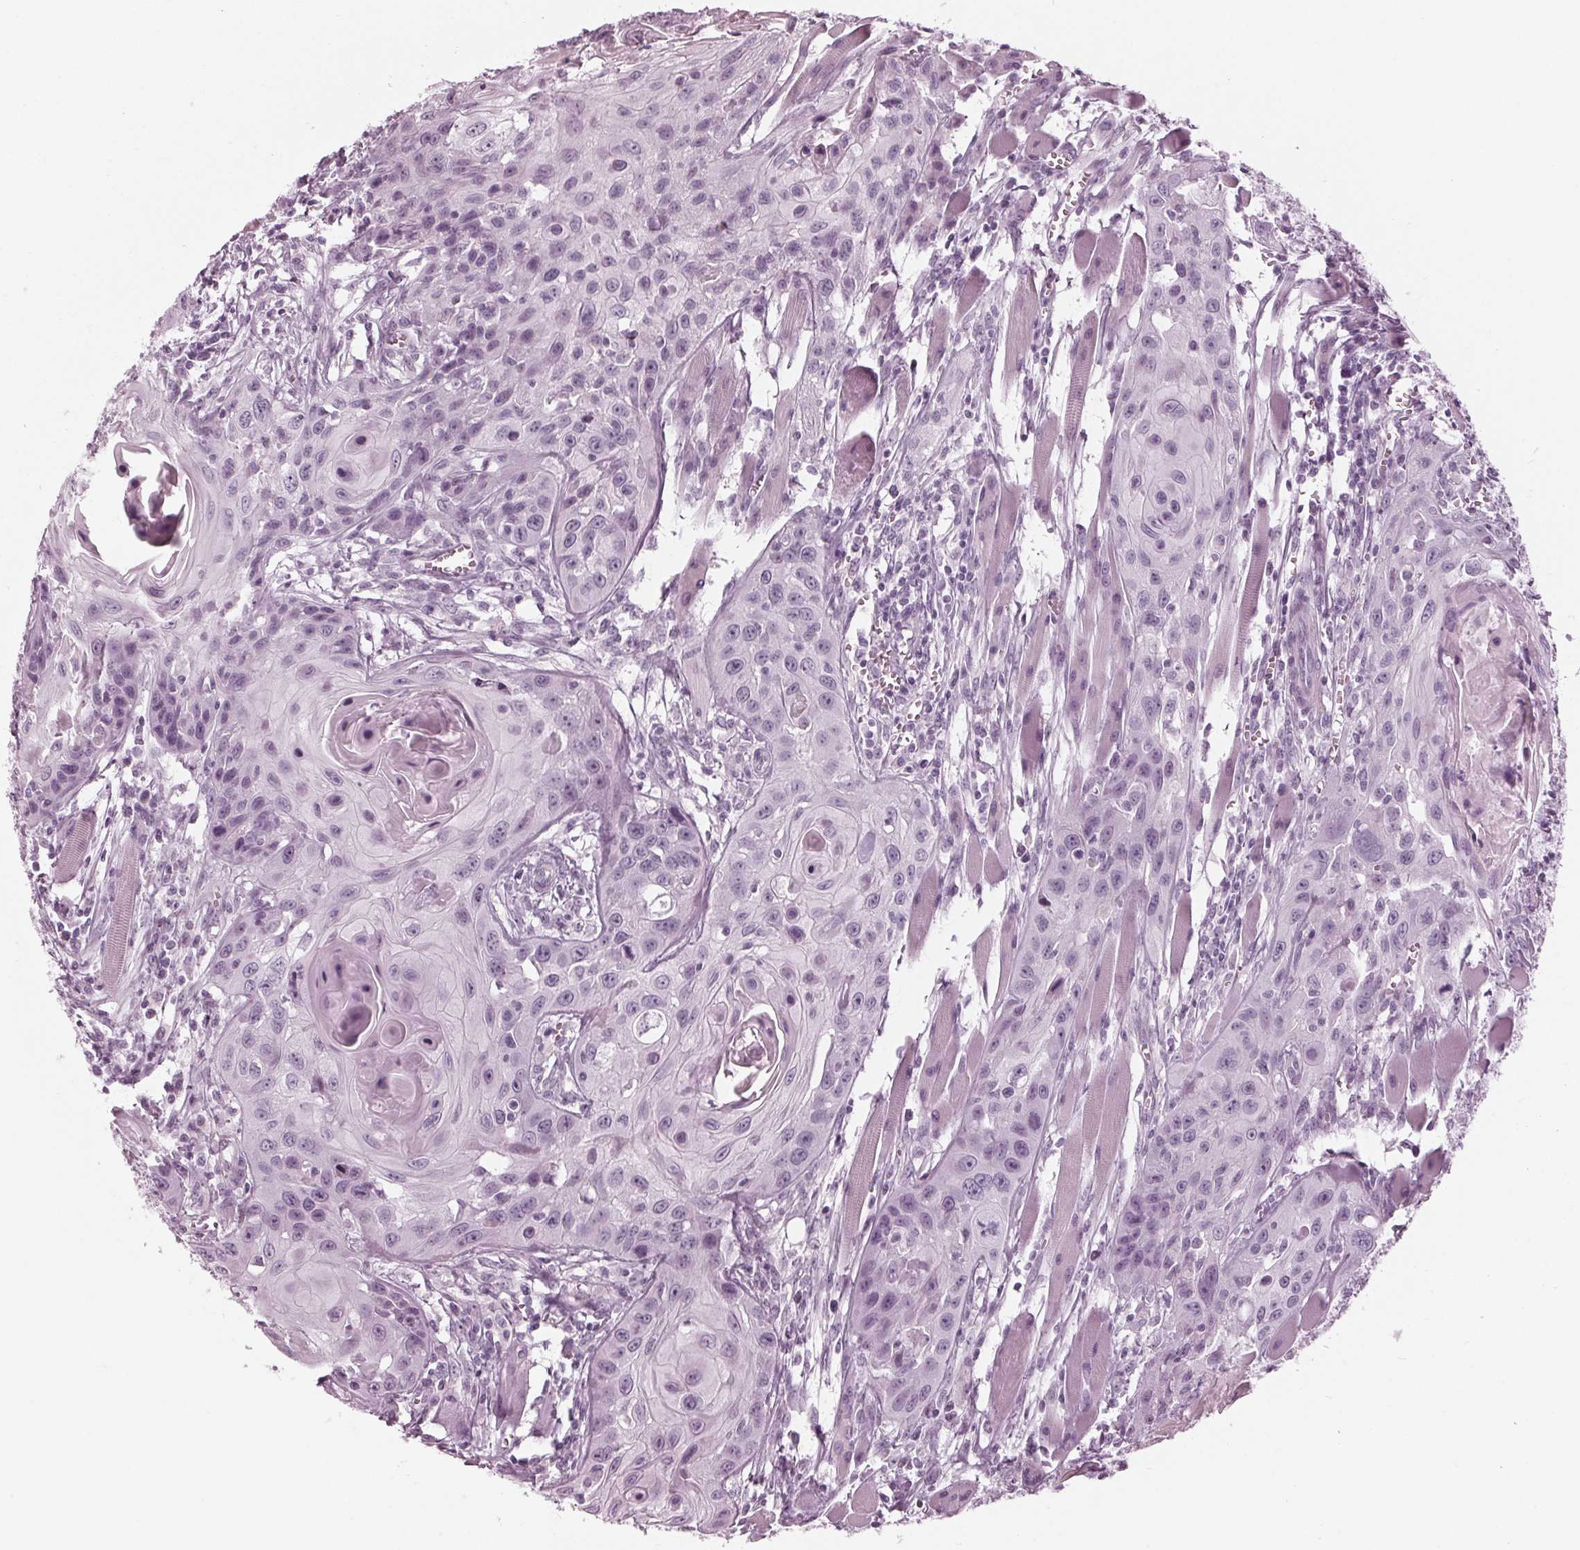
{"staining": {"intensity": "negative", "quantity": "none", "location": "none"}, "tissue": "head and neck cancer", "cell_type": "Tumor cells", "image_type": "cancer", "snomed": [{"axis": "morphology", "description": "Squamous cell carcinoma, NOS"}, {"axis": "topography", "description": "Oral tissue"}, {"axis": "topography", "description": "Head-Neck"}], "caption": "Protein analysis of head and neck cancer demonstrates no significant expression in tumor cells.", "gene": "KRT28", "patient": {"sex": "male", "age": 58}}